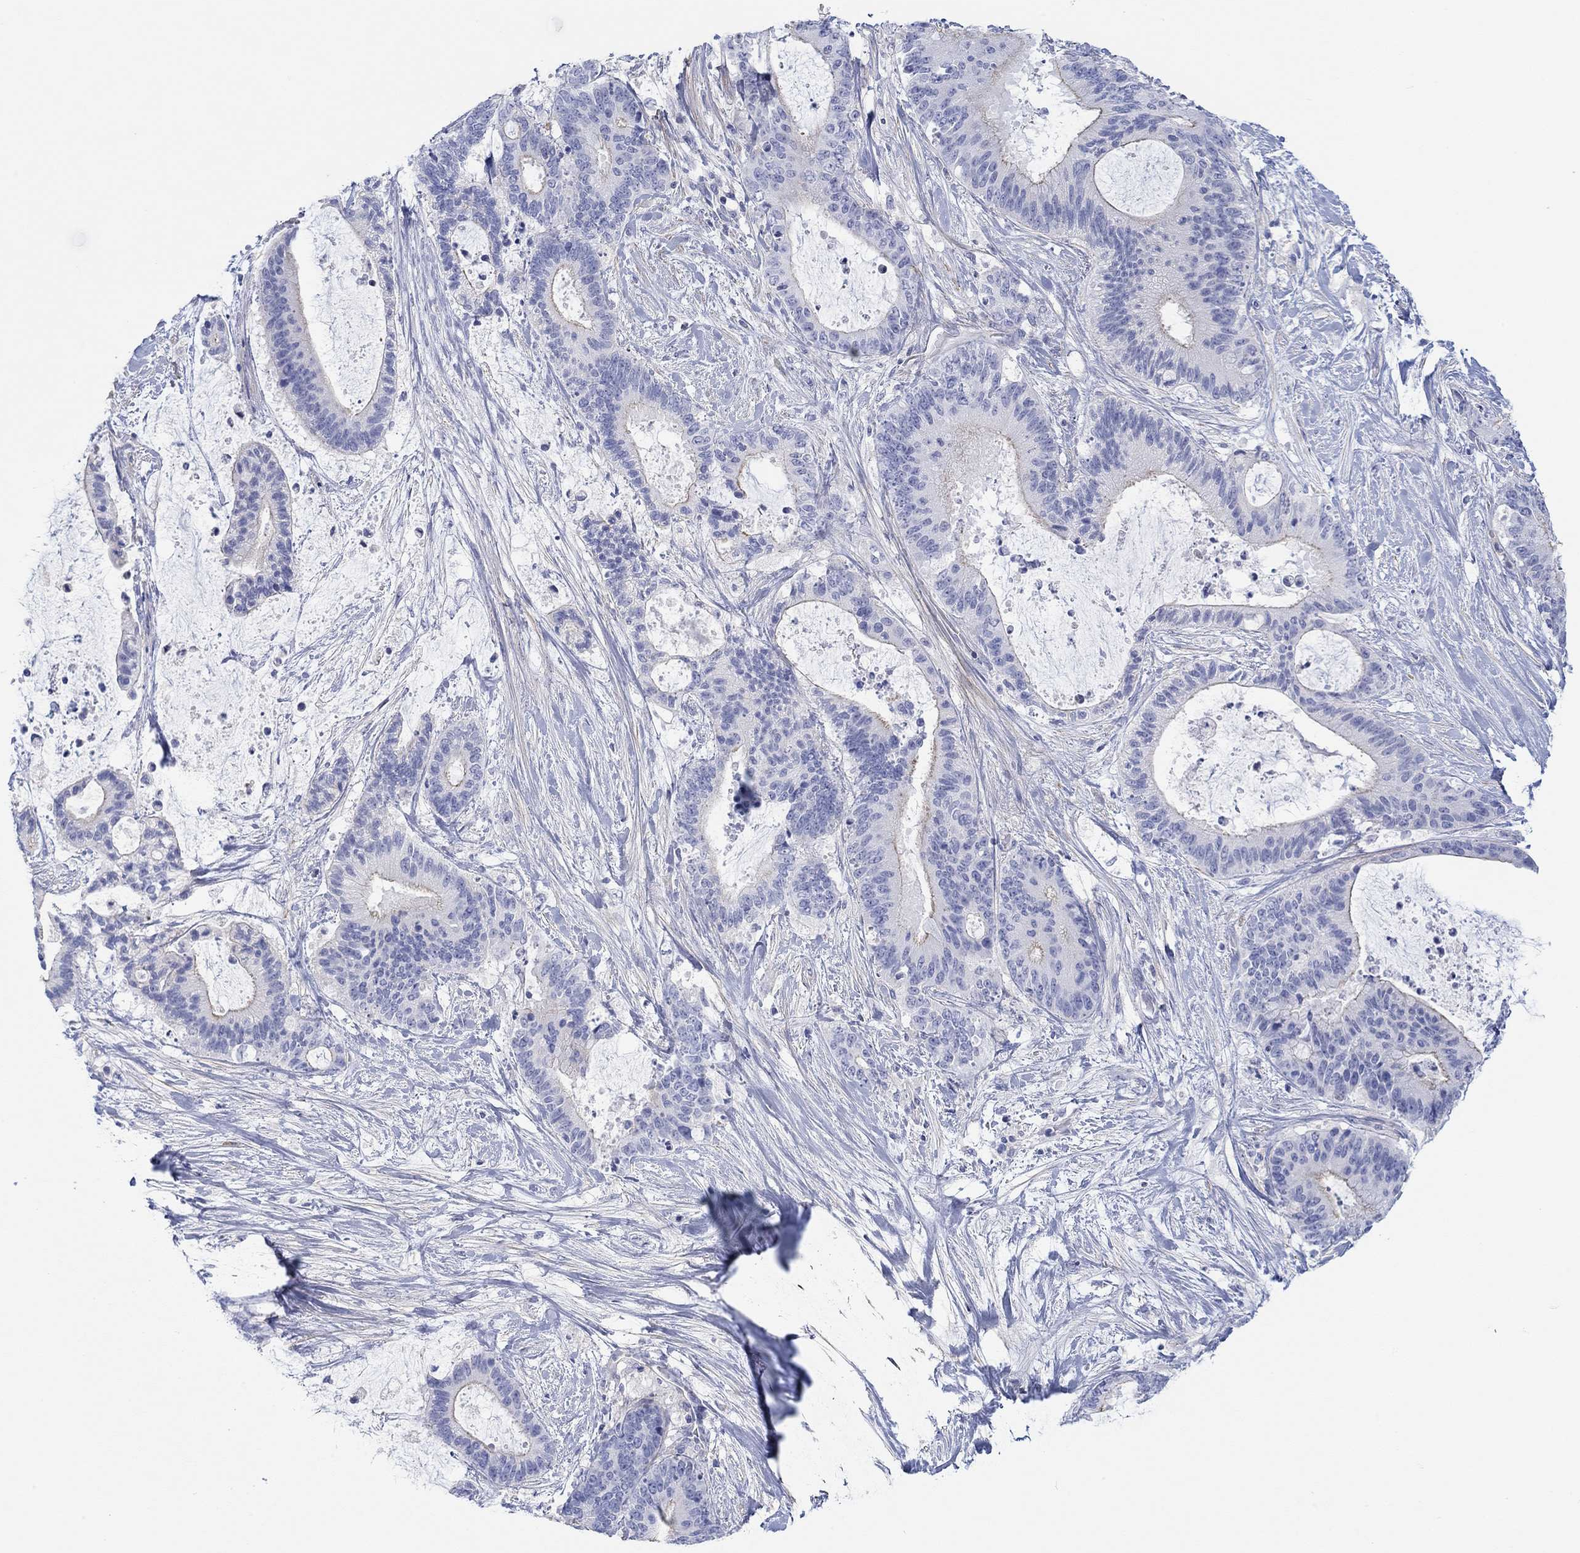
{"staining": {"intensity": "negative", "quantity": "none", "location": "none"}, "tissue": "liver cancer", "cell_type": "Tumor cells", "image_type": "cancer", "snomed": [{"axis": "morphology", "description": "Cholangiocarcinoma"}, {"axis": "topography", "description": "Liver"}], "caption": "IHC image of neoplastic tissue: human liver cancer (cholangiocarcinoma) stained with DAB demonstrates no significant protein expression in tumor cells.", "gene": "PPIL6", "patient": {"sex": "female", "age": 73}}